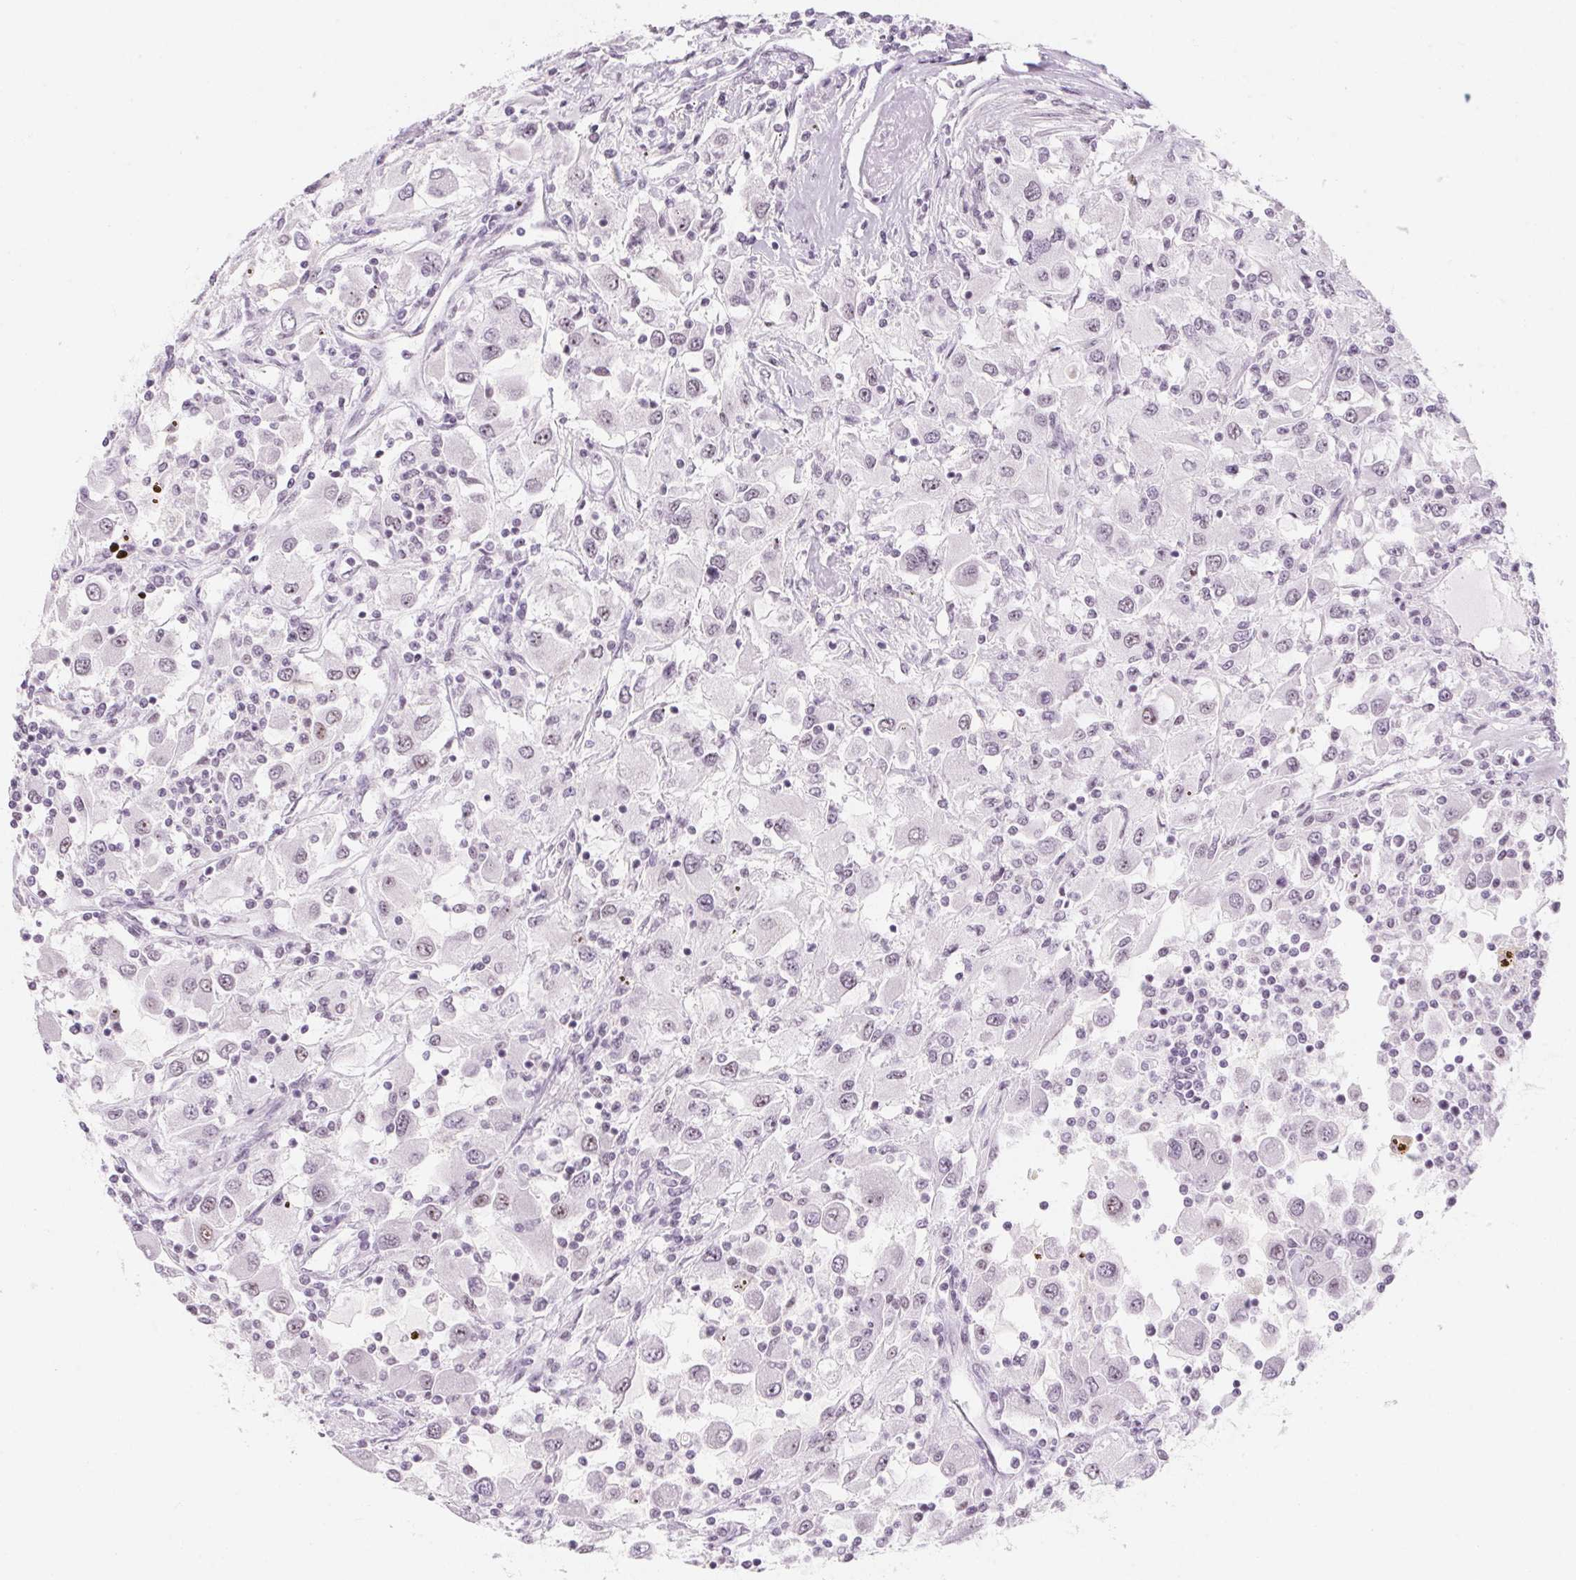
{"staining": {"intensity": "weak", "quantity": "<25%", "location": "nuclear"}, "tissue": "renal cancer", "cell_type": "Tumor cells", "image_type": "cancer", "snomed": [{"axis": "morphology", "description": "Adenocarcinoma, NOS"}, {"axis": "topography", "description": "Kidney"}], "caption": "High magnification brightfield microscopy of adenocarcinoma (renal) stained with DAB (3,3'-diaminobenzidine) (brown) and counterstained with hematoxylin (blue): tumor cells show no significant staining.", "gene": "ZIC4", "patient": {"sex": "female", "age": 67}}